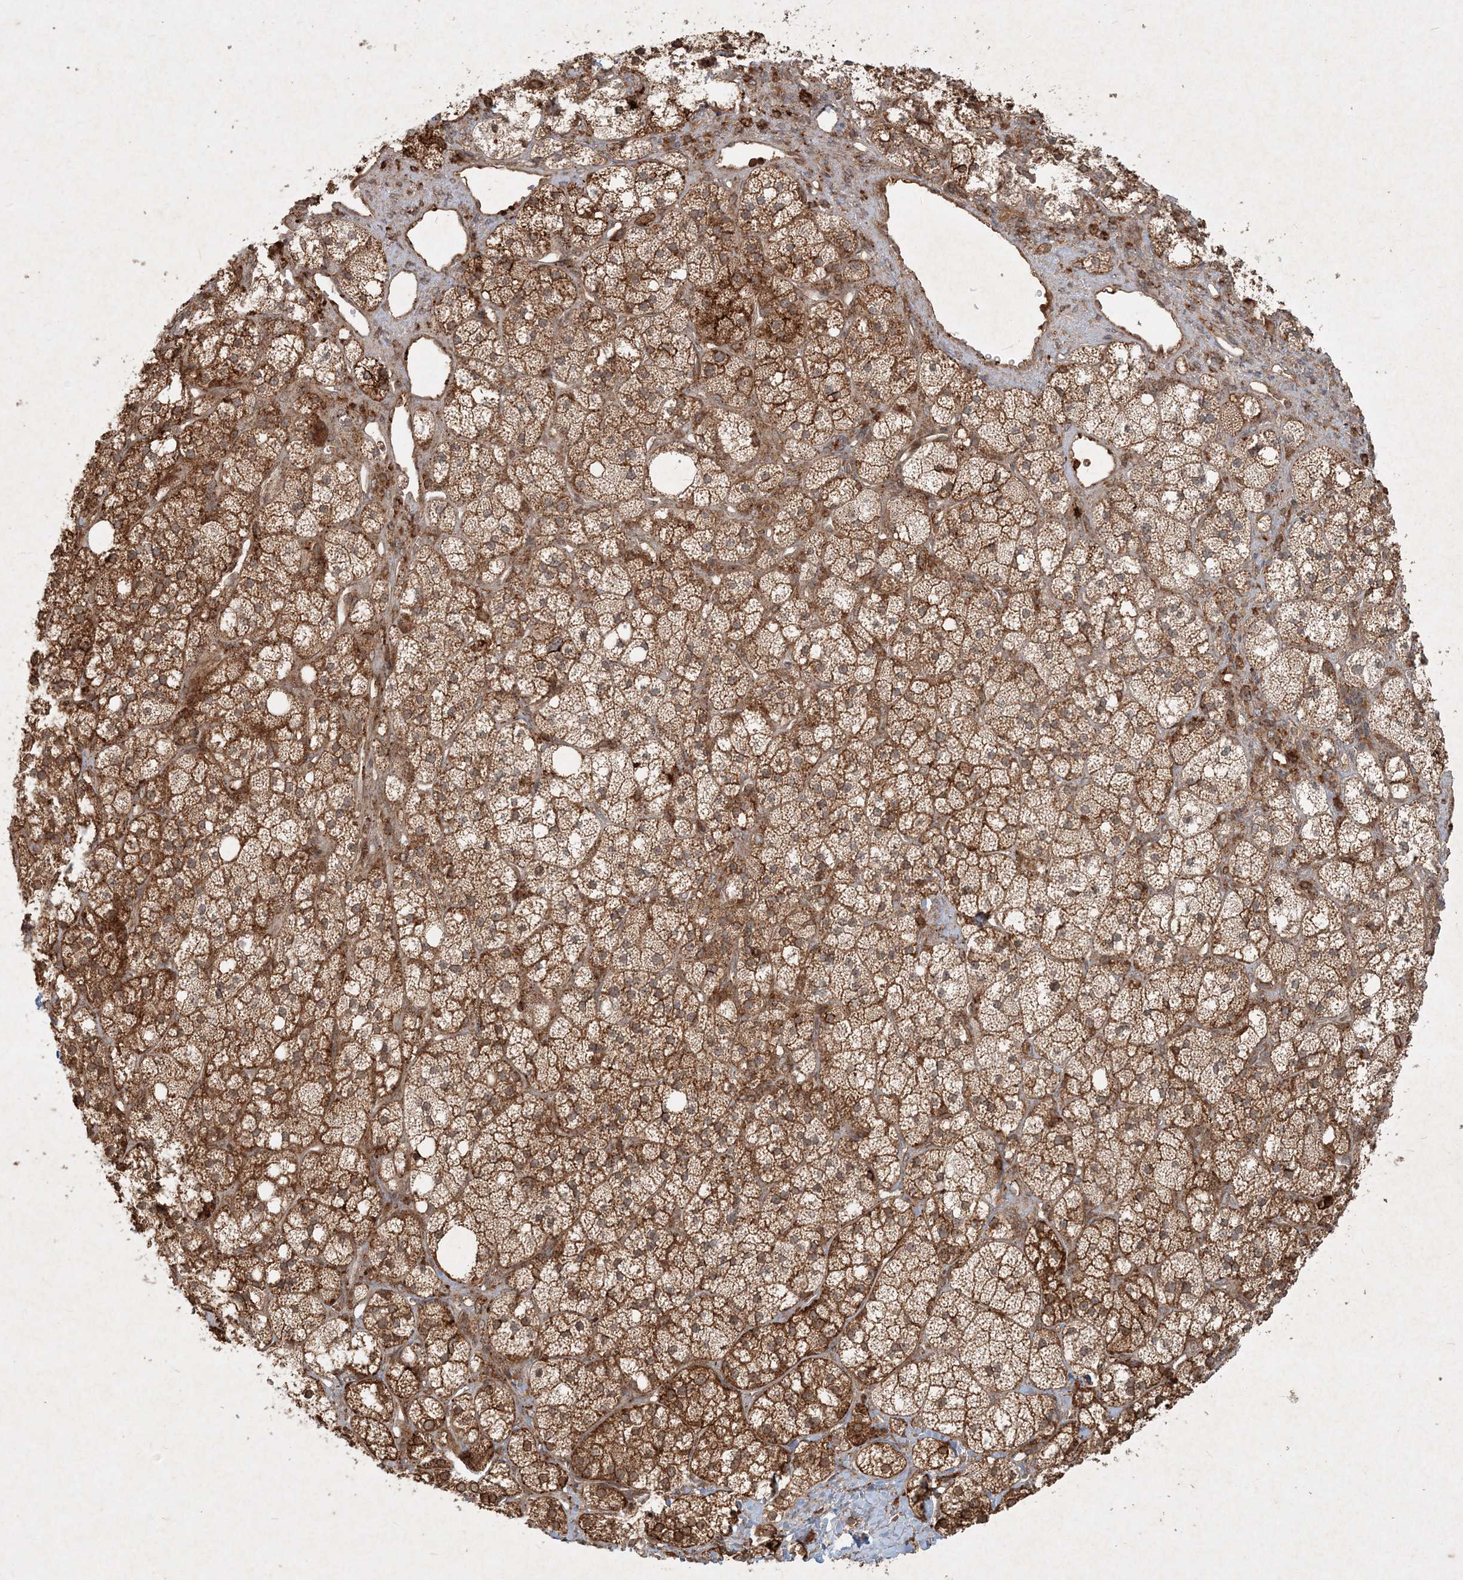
{"staining": {"intensity": "moderate", "quantity": ">75%", "location": "cytoplasmic/membranous"}, "tissue": "adrenal gland", "cell_type": "Glandular cells", "image_type": "normal", "snomed": [{"axis": "morphology", "description": "Normal tissue, NOS"}, {"axis": "topography", "description": "Adrenal gland"}], "caption": "Immunohistochemical staining of normal human adrenal gland shows >75% levels of moderate cytoplasmic/membranous protein expression in approximately >75% of glandular cells. The staining was performed using DAB (3,3'-diaminobenzidine), with brown indicating positive protein expression. Nuclei are stained blue with hematoxylin.", "gene": "NARS1", "patient": {"sex": "male", "age": 61}}